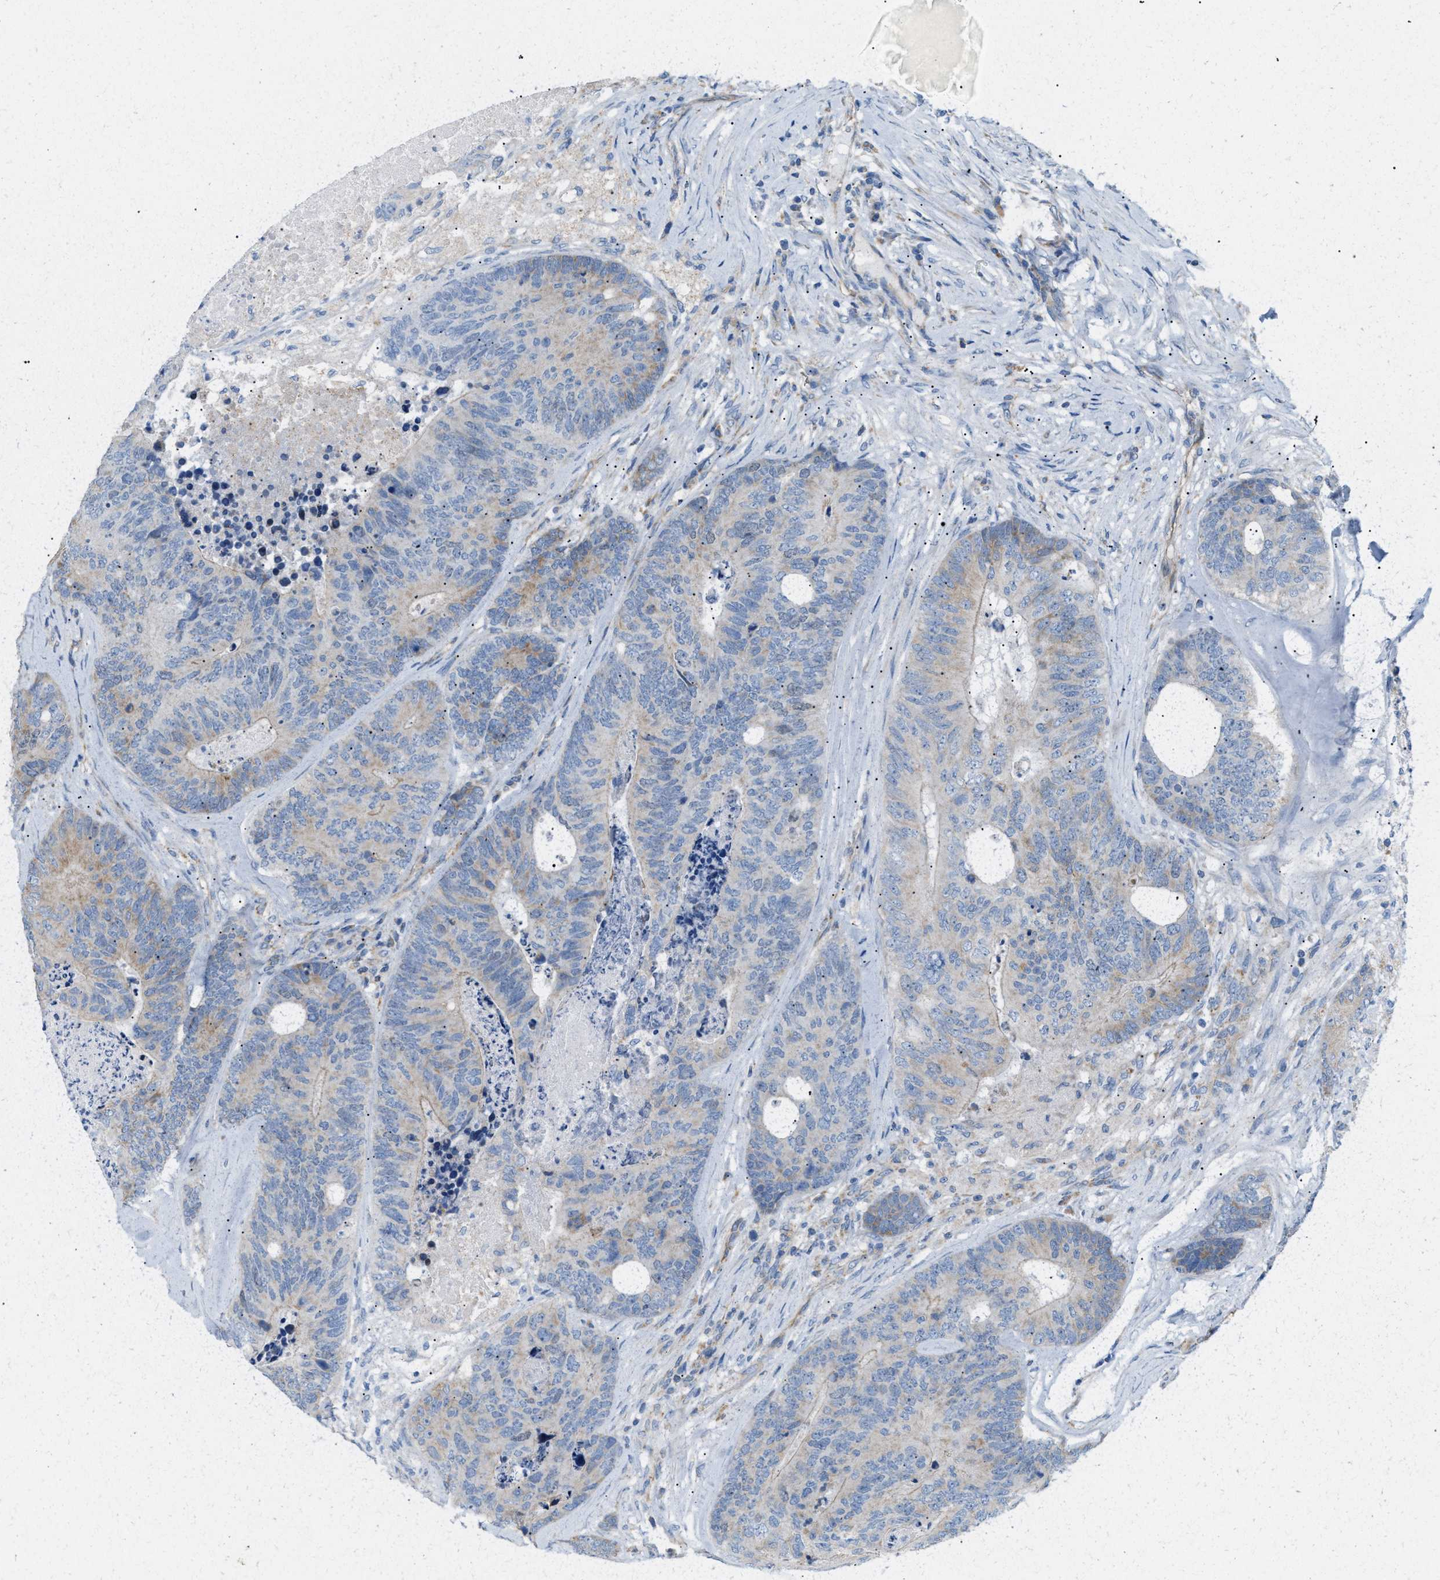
{"staining": {"intensity": "weak", "quantity": "25%-75%", "location": "cytoplasmic/membranous"}, "tissue": "colorectal cancer", "cell_type": "Tumor cells", "image_type": "cancer", "snomed": [{"axis": "morphology", "description": "Adenocarcinoma, NOS"}, {"axis": "topography", "description": "Colon"}], "caption": "Immunohistochemistry (IHC) micrograph of human colorectal cancer (adenocarcinoma) stained for a protein (brown), which shows low levels of weak cytoplasmic/membranous staining in approximately 25%-75% of tumor cells.", "gene": "JADE1", "patient": {"sex": "female", "age": 67}}